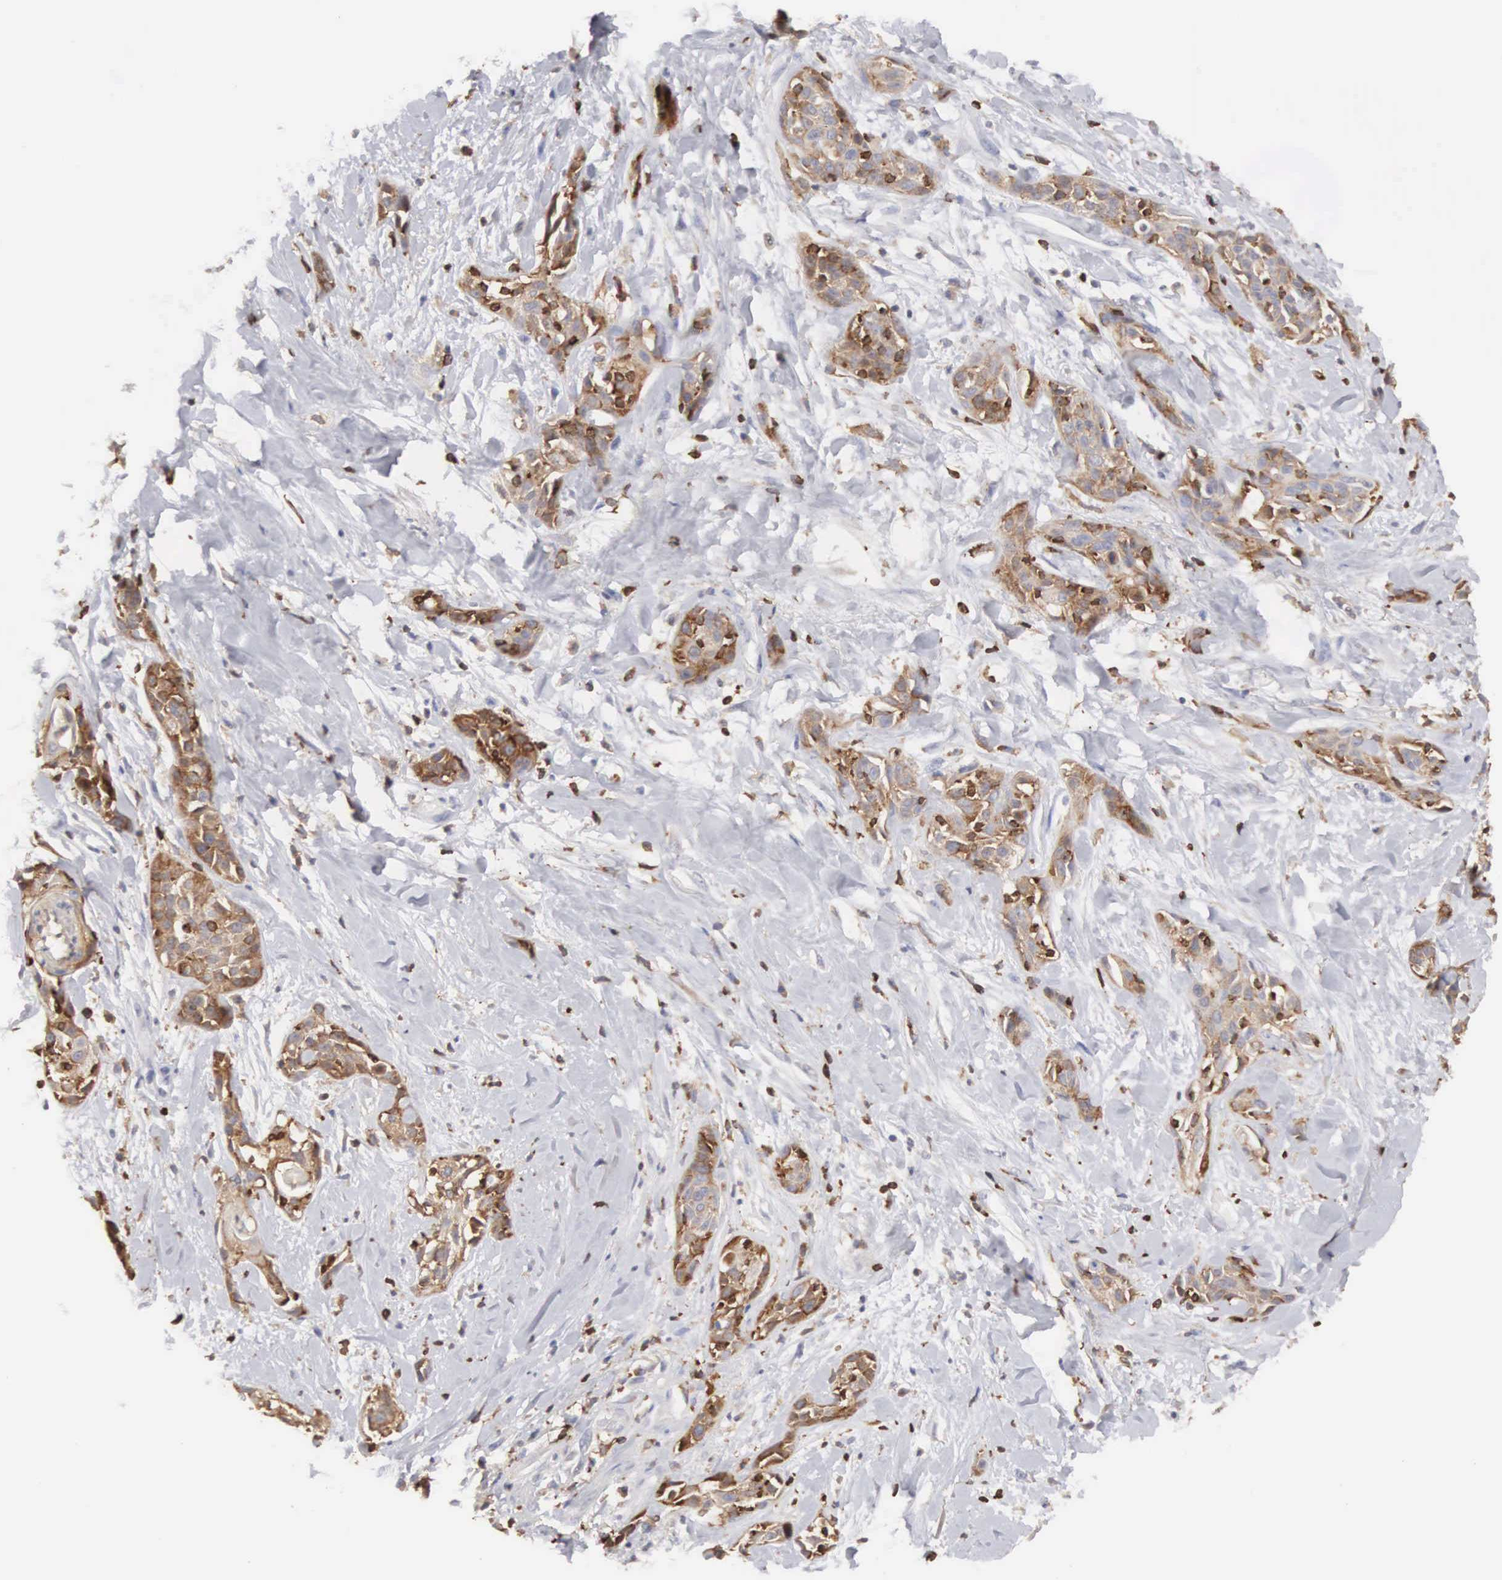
{"staining": {"intensity": "moderate", "quantity": ">75%", "location": "cytoplasmic/membranous"}, "tissue": "skin cancer", "cell_type": "Tumor cells", "image_type": "cancer", "snomed": [{"axis": "morphology", "description": "Squamous cell carcinoma, NOS"}, {"axis": "topography", "description": "Skin"}, {"axis": "topography", "description": "Anal"}], "caption": "Immunohistochemistry (DAB (3,3'-diaminobenzidine)) staining of squamous cell carcinoma (skin) displays moderate cytoplasmic/membranous protein staining in approximately >75% of tumor cells. Ihc stains the protein of interest in brown and the nuclei are stained blue.", "gene": "SH3BP1", "patient": {"sex": "male", "age": 64}}